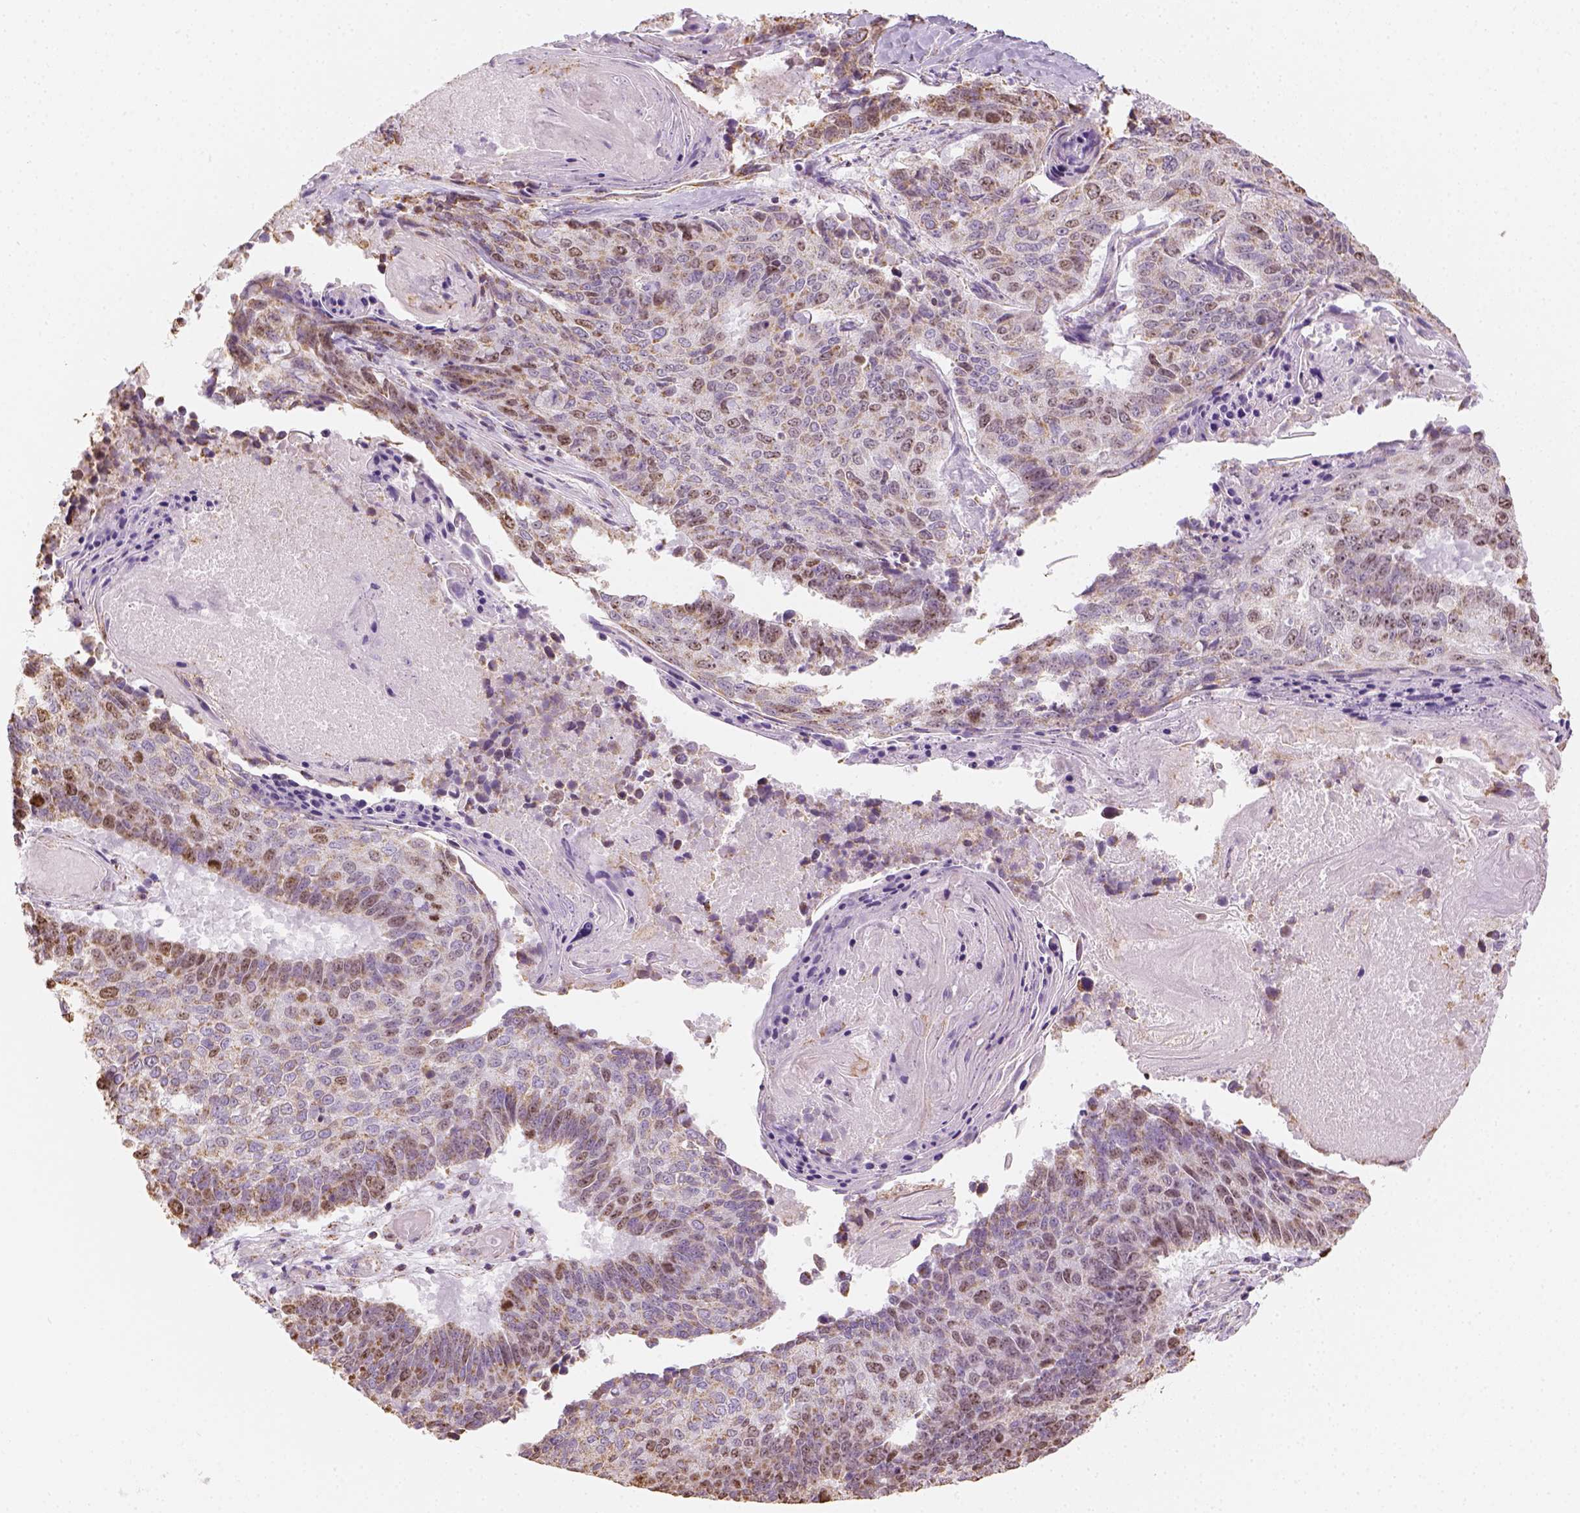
{"staining": {"intensity": "moderate", "quantity": ">75%", "location": "cytoplasmic/membranous,nuclear"}, "tissue": "lung cancer", "cell_type": "Tumor cells", "image_type": "cancer", "snomed": [{"axis": "morphology", "description": "Squamous cell carcinoma, NOS"}, {"axis": "topography", "description": "Lung"}], "caption": "Tumor cells reveal medium levels of moderate cytoplasmic/membranous and nuclear expression in about >75% of cells in human lung cancer (squamous cell carcinoma).", "gene": "LCA5", "patient": {"sex": "male", "age": 73}}